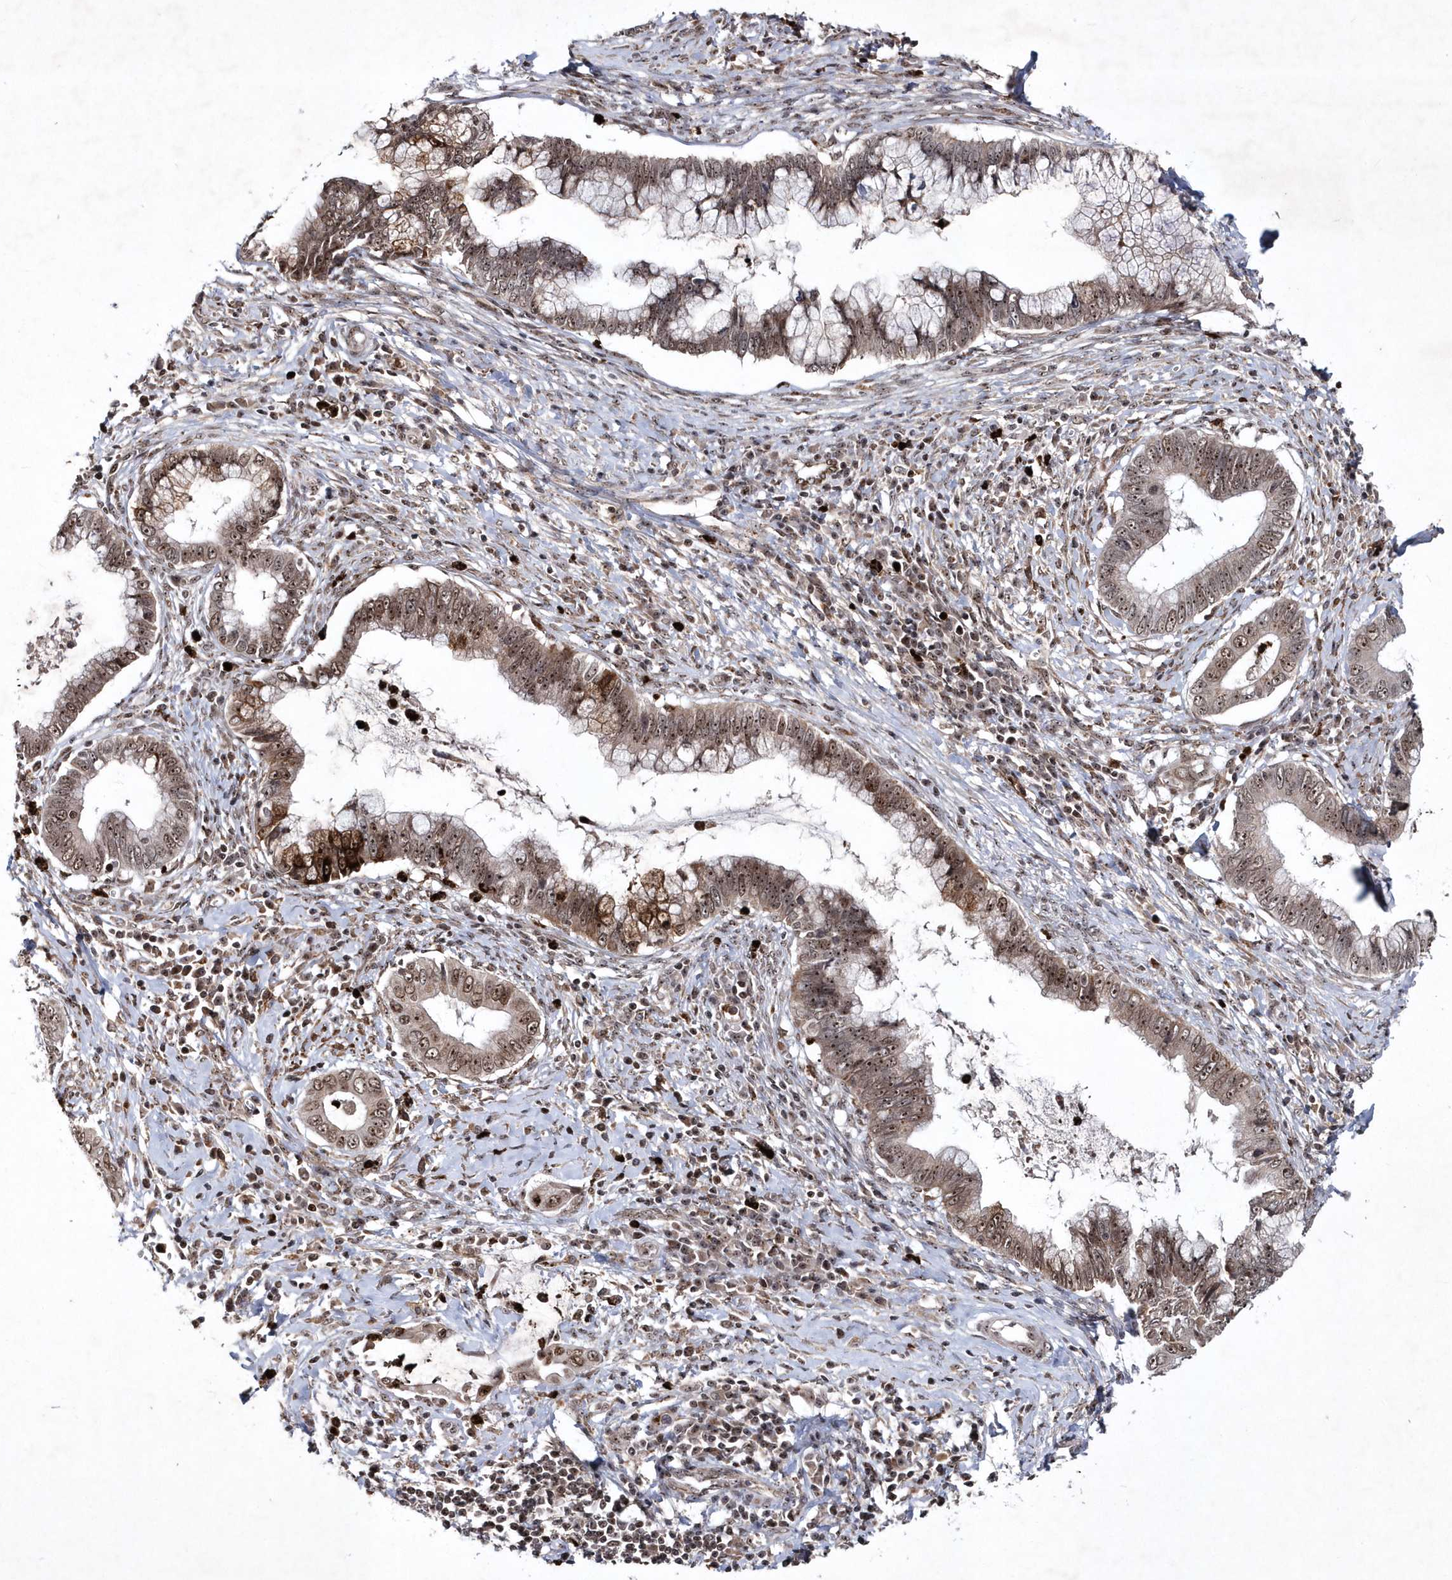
{"staining": {"intensity": "moderate", "quantity": ">75%", "location": "cytoplasmic/membranous,nuclear"}, "tissue": "cervical cancer", "cell_type": "Tumor cells", "image_type": "cancer", "snomed": [{"axis": "morphology", "description": "Adenocarcinoma, NOS"}, {"axis": "topography", "description": "Cervix"}], "caption": "Immunohistochemistry histopathology image of human cervical adenocarcinoma stained for a protein (brown), which reveals medium levels of moderate cytoplasmic/membranous and nuclear staining in approximately >75% of tumor cells.", "gene": "SOWAHB", "patient": {"sex": "female", "age": 44}}